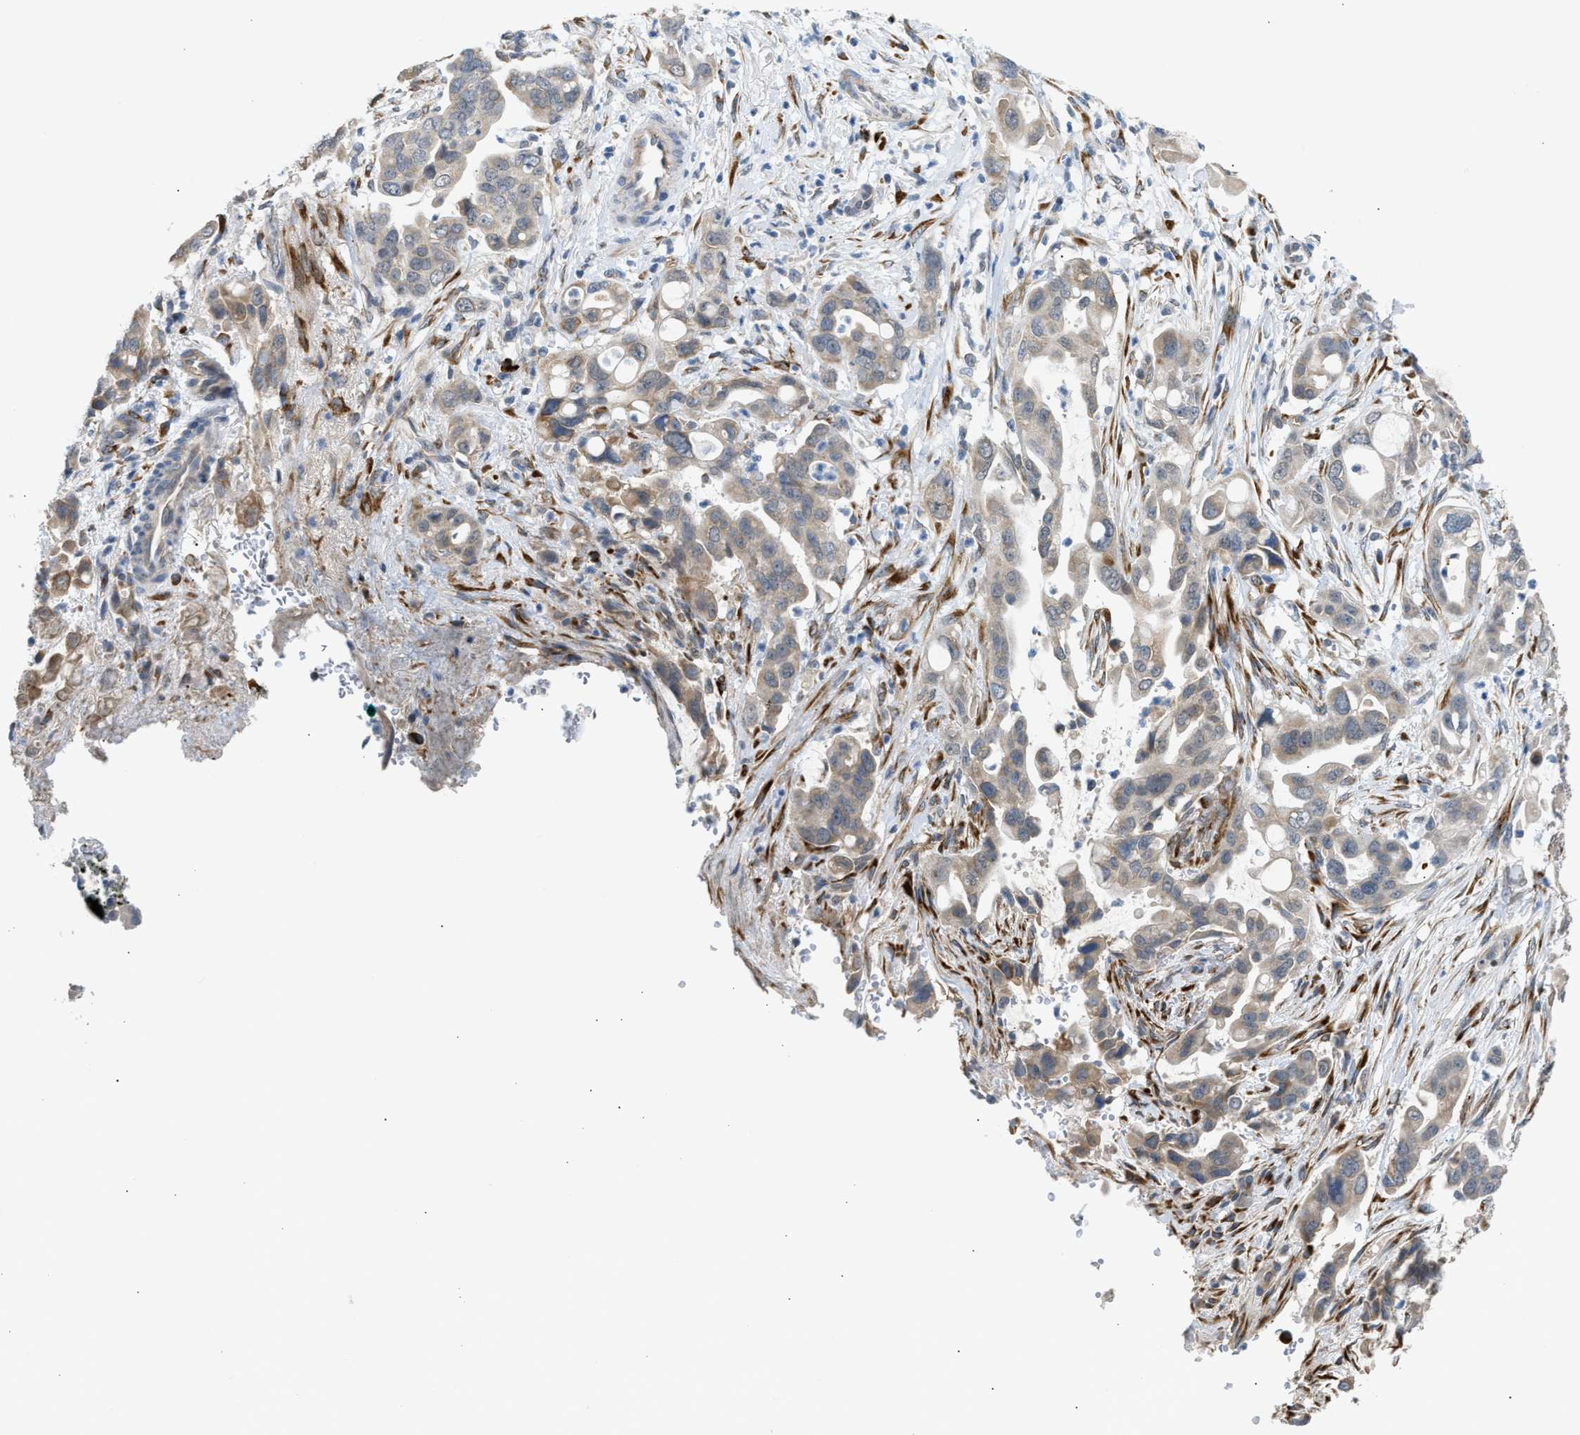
{"staining": {"intensity": "weak", "quantity": "<25%", "location": "cytoplasmic/membranous"}, "tissue": "pancreatic cancer", "cell_type": "Tumor cells", "image_type": "cancer", "snomed": [{"axis": "morphology", "description": "Adenocarcinoma, NOS"}, {"axis": "topography", "description": "Pancreas"}], "caption": "Immunohistochemistry (IHC) photomicrograph of neoplastic tissue: pancreatic cancer stained with DAB (3,3'-diaminobenzidine) exhibits no significant protein expression in tumor cells.", "gene": "KCNC2", "patient": {"sex": "female", "age": 70}}